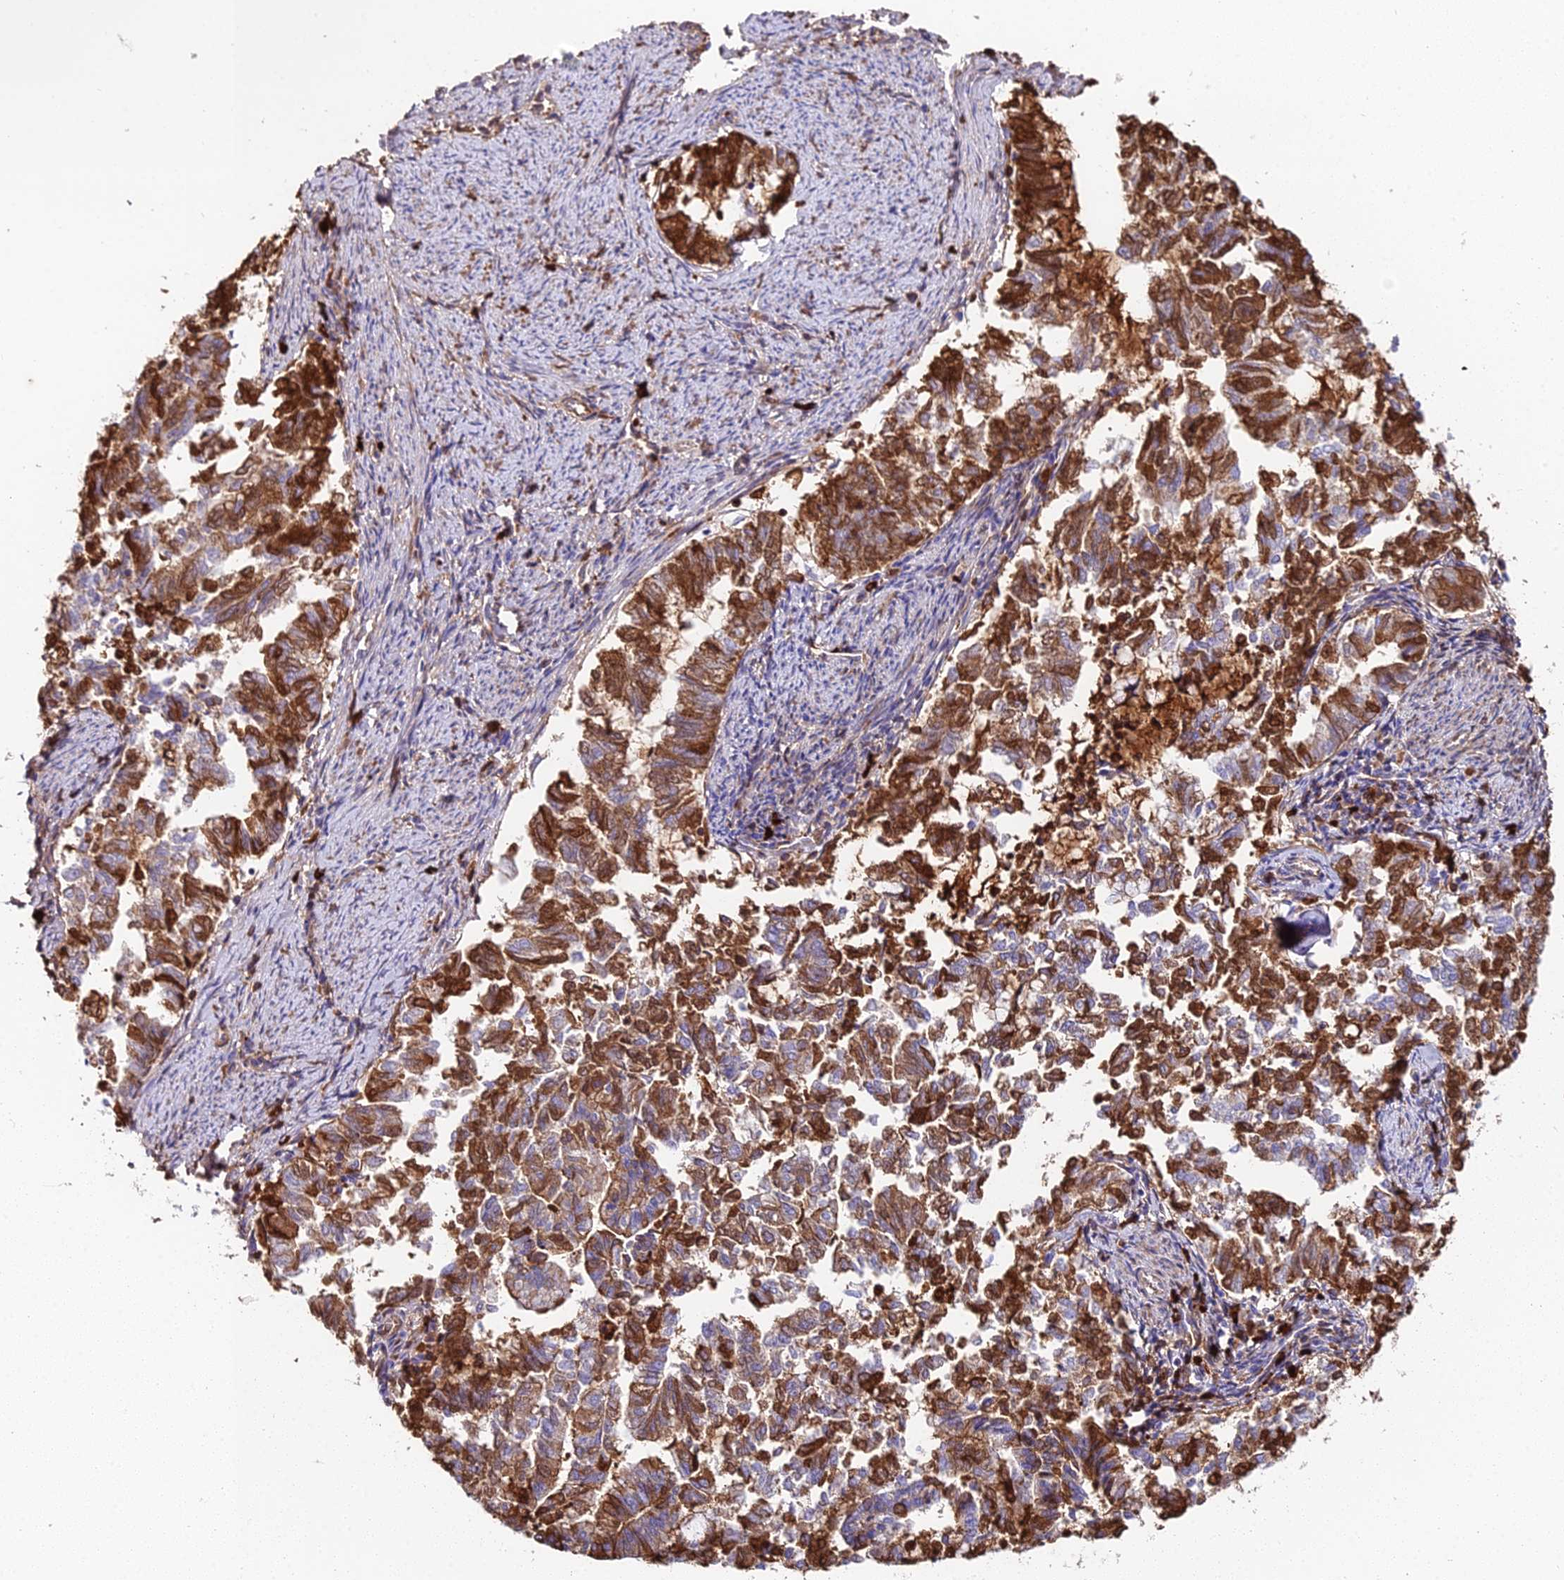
{"staining": {"intensity": "strong", "quantity": ">75%", "location": "cytoplasmic/membranous"}, "tissue": "endometrial cancer", "cell_type": "Tumor cells", "image_type": "cancer", "snomed": [{"axis": "morphology", "description": "Adenocarcinoma, NOS"}, {"axis": "topography", "description": "Endometrium"}], "caption": "A brown stain labels strong cytoplasmic/membranous positivity of a protein in human endometrial adenocarcinoma tumor cells. The staining was performed using DAB (3,3'-diaminobenzidine) to visualize the protein expression in brown, while the nuclei were stained in blue with hematoxylin (Magnification: 20x).", "gene": "BEX4", "patient": {"sex": "female", "age": 79}}